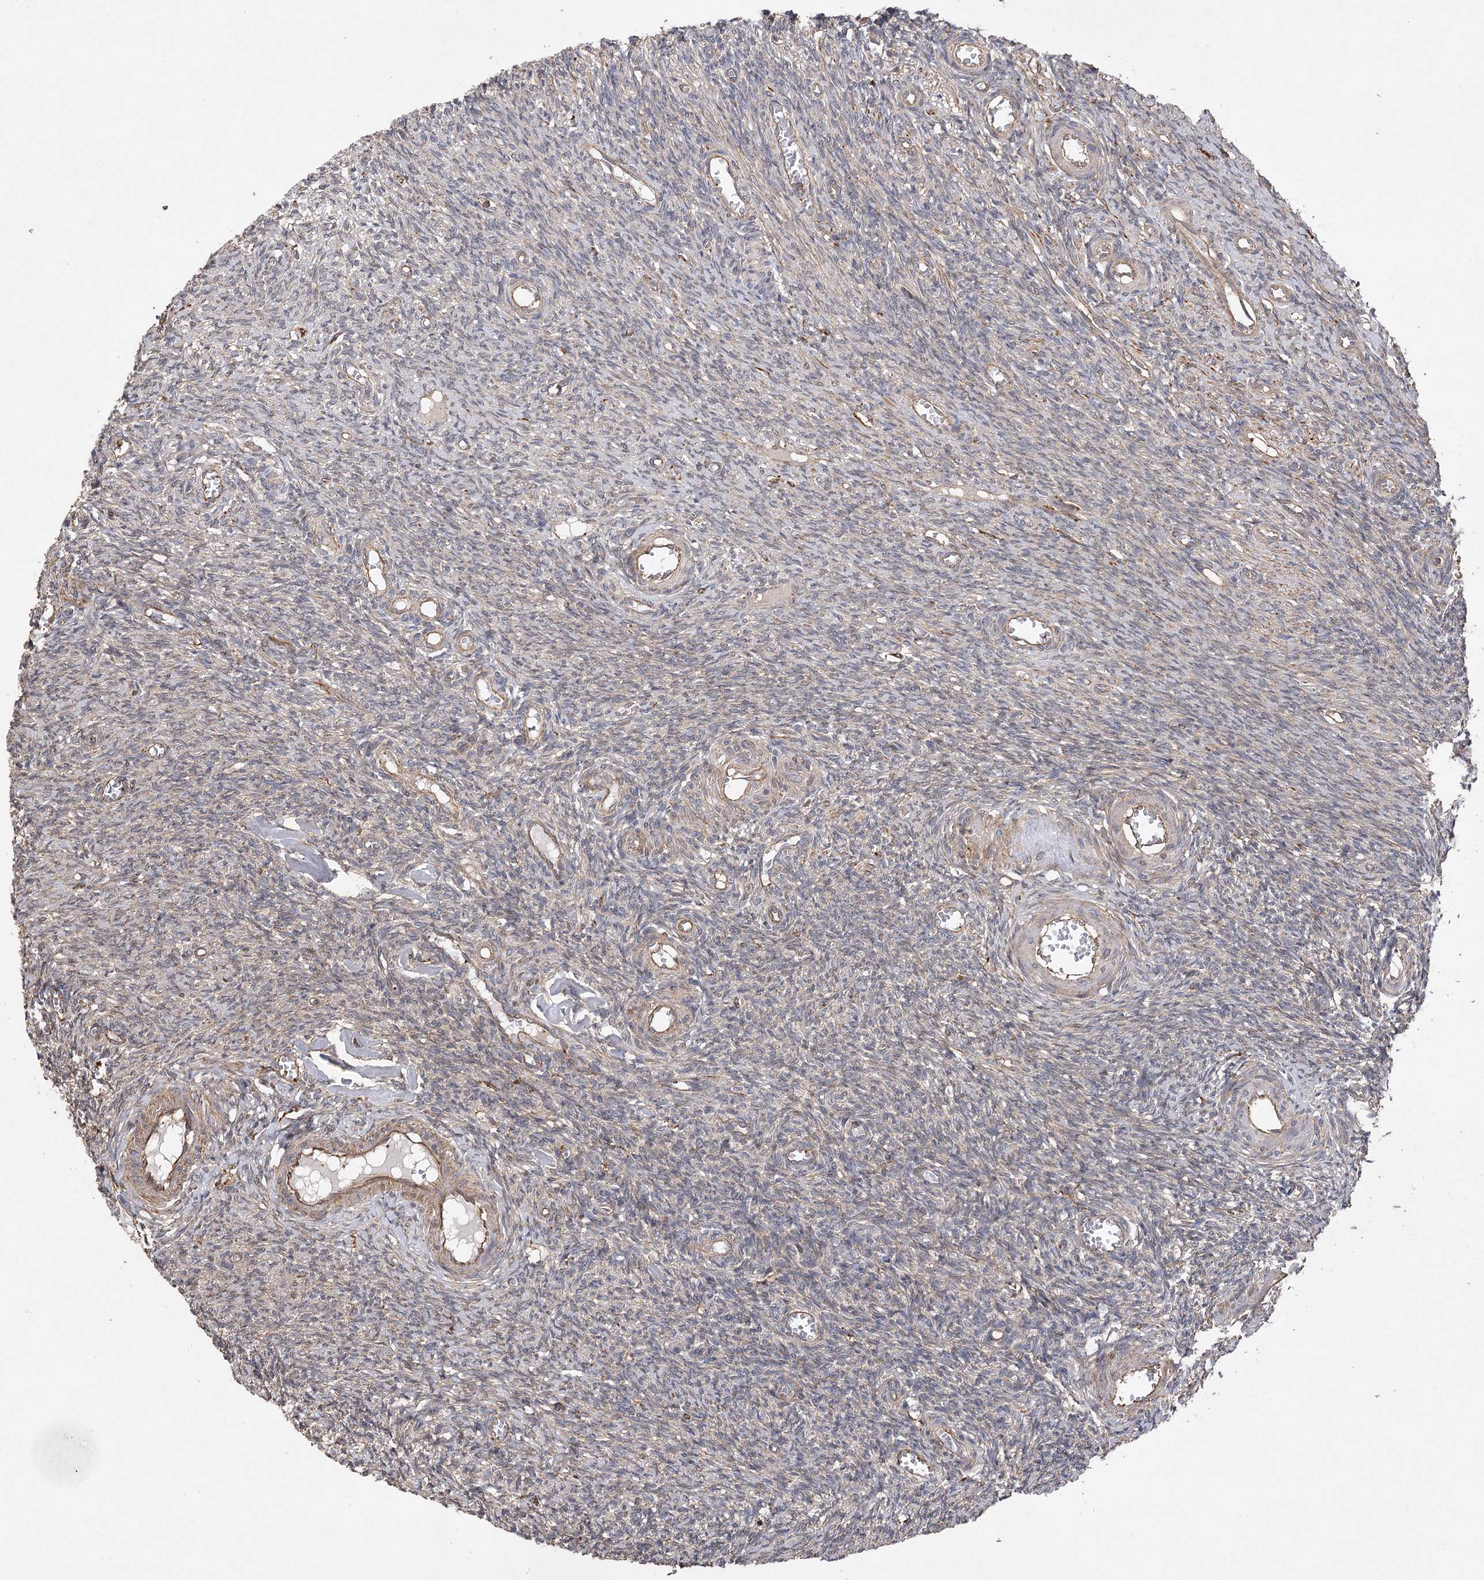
{"staining": {"intensity": "weak", "quantity": "25%-75%", "location": "cytoplasmic/membranous,nuclear"}, "tissue": "ovary", "cell_type": "Ovarian stroma cells", "image_type": "normal", "snomed": [{"axis": "morphology", "description": "Normal tissue, NOS"}, {"axis": "topography", "description": "Ovary"}], "caption": "Immunohistochemical staining of benign ovary displays low levels of weak cytoplasmic/membranous,nuclear positivity in approximately 25%-75% of ovarian stroma cells. The staining is performed using DAB (3,3'-diaminobenzidine) brown chromogen to label protein expression. The nuclei are counter-stained blue using hematoxylin.", "gene": "OBSL1", "patient": {"sex": "female", "age": 27}}